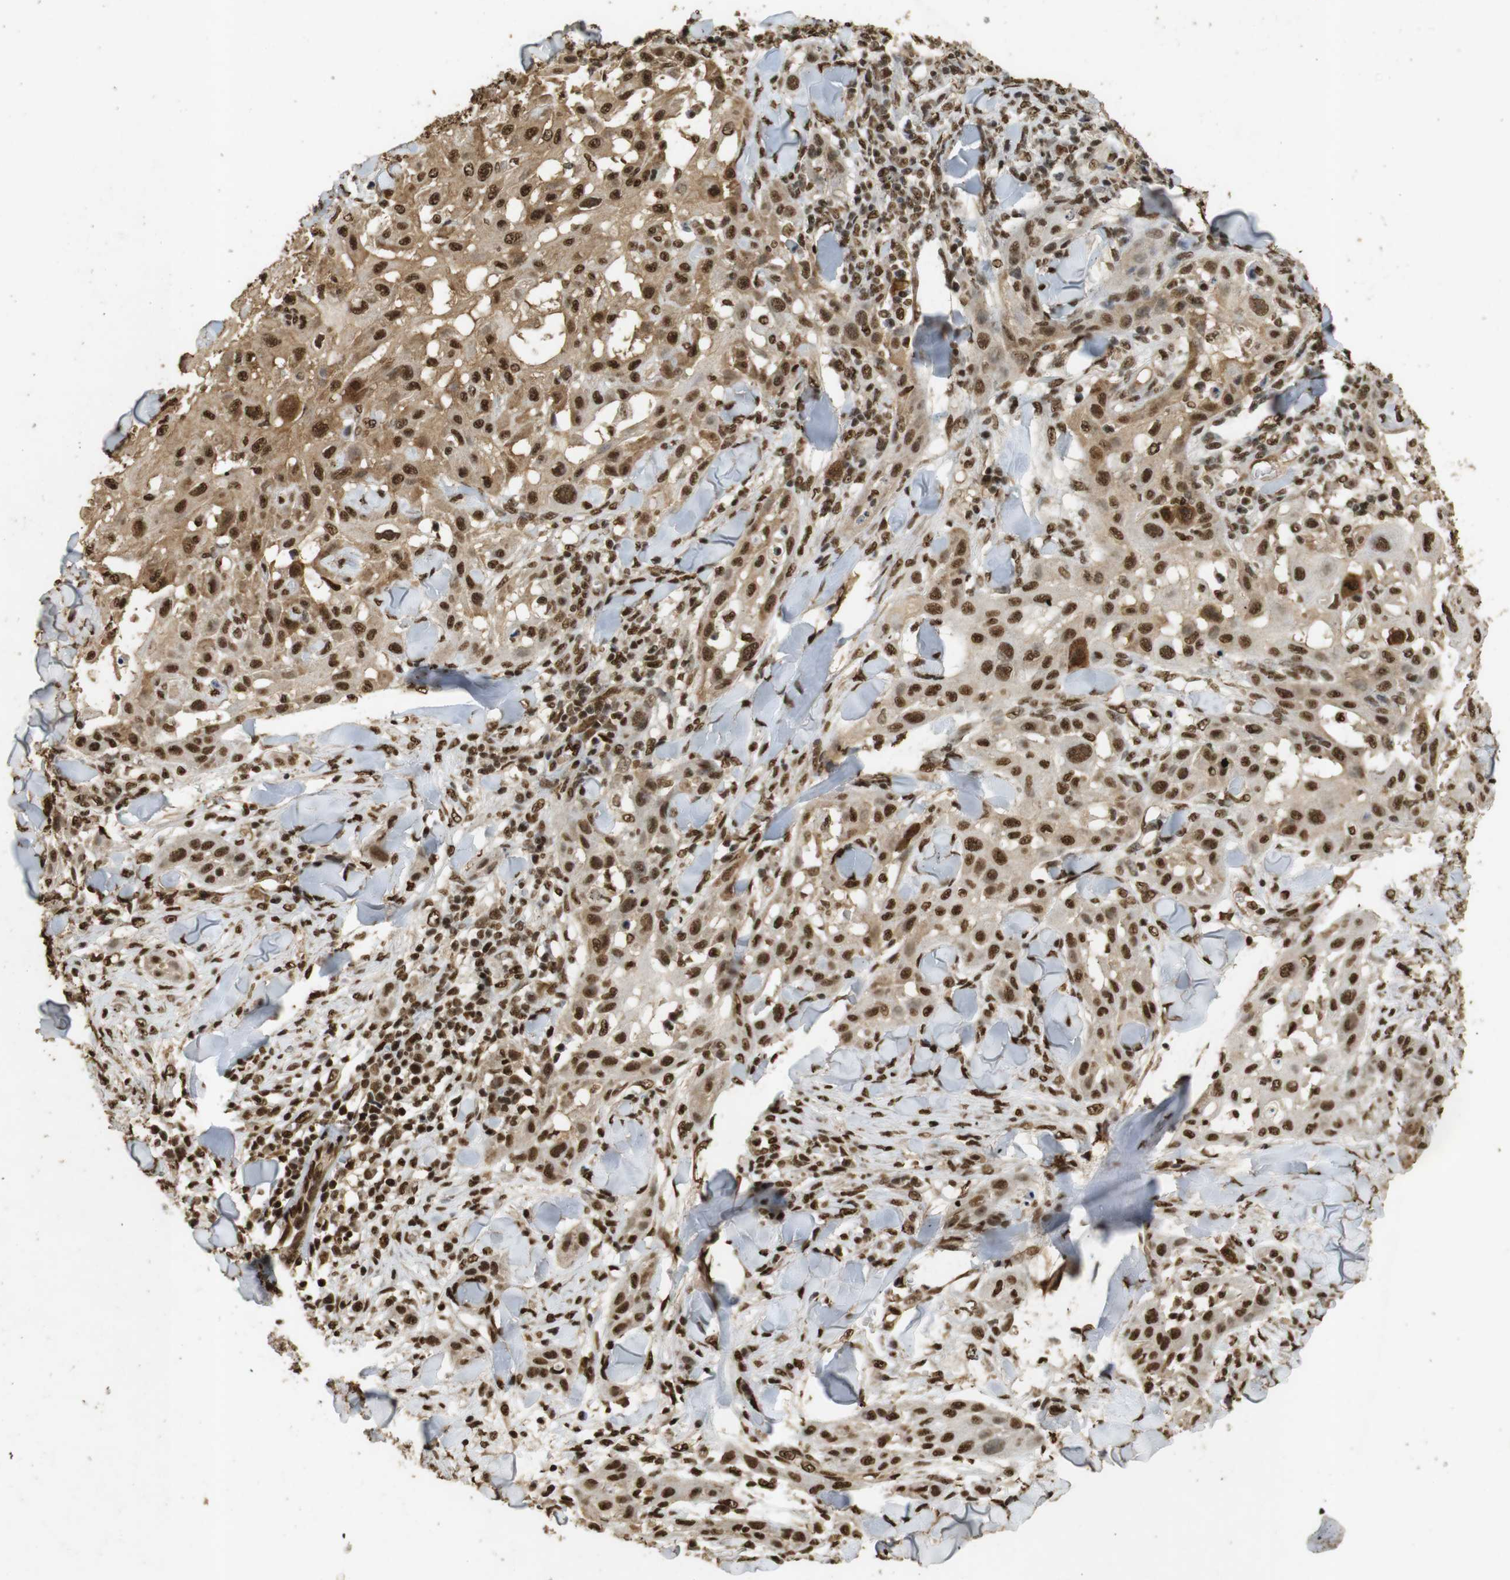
{"staining": {"intensity": "strong", "quantity": ">75%", "location": "cytoplasmic/membranous,nuclear"}, "tissue": "skin cancer", "cell_type": "Tumor cells", "image_type": "cancer", "snomed": [{"axis": "morphology", "description": "Squamous cell carcinoma, NOS"}, {"axis": "topography", "description": "Skin"}], "caption": "Immunohistochemistry (IHC) of skin cancer (squamous cell carcinoma) demonstrates high levels of strong cytoplasmic/membranous and nuclear expression in about >75% of tumor cells.", "gene": "GATA4", "patient": {"sex": "male", "age": 24}}